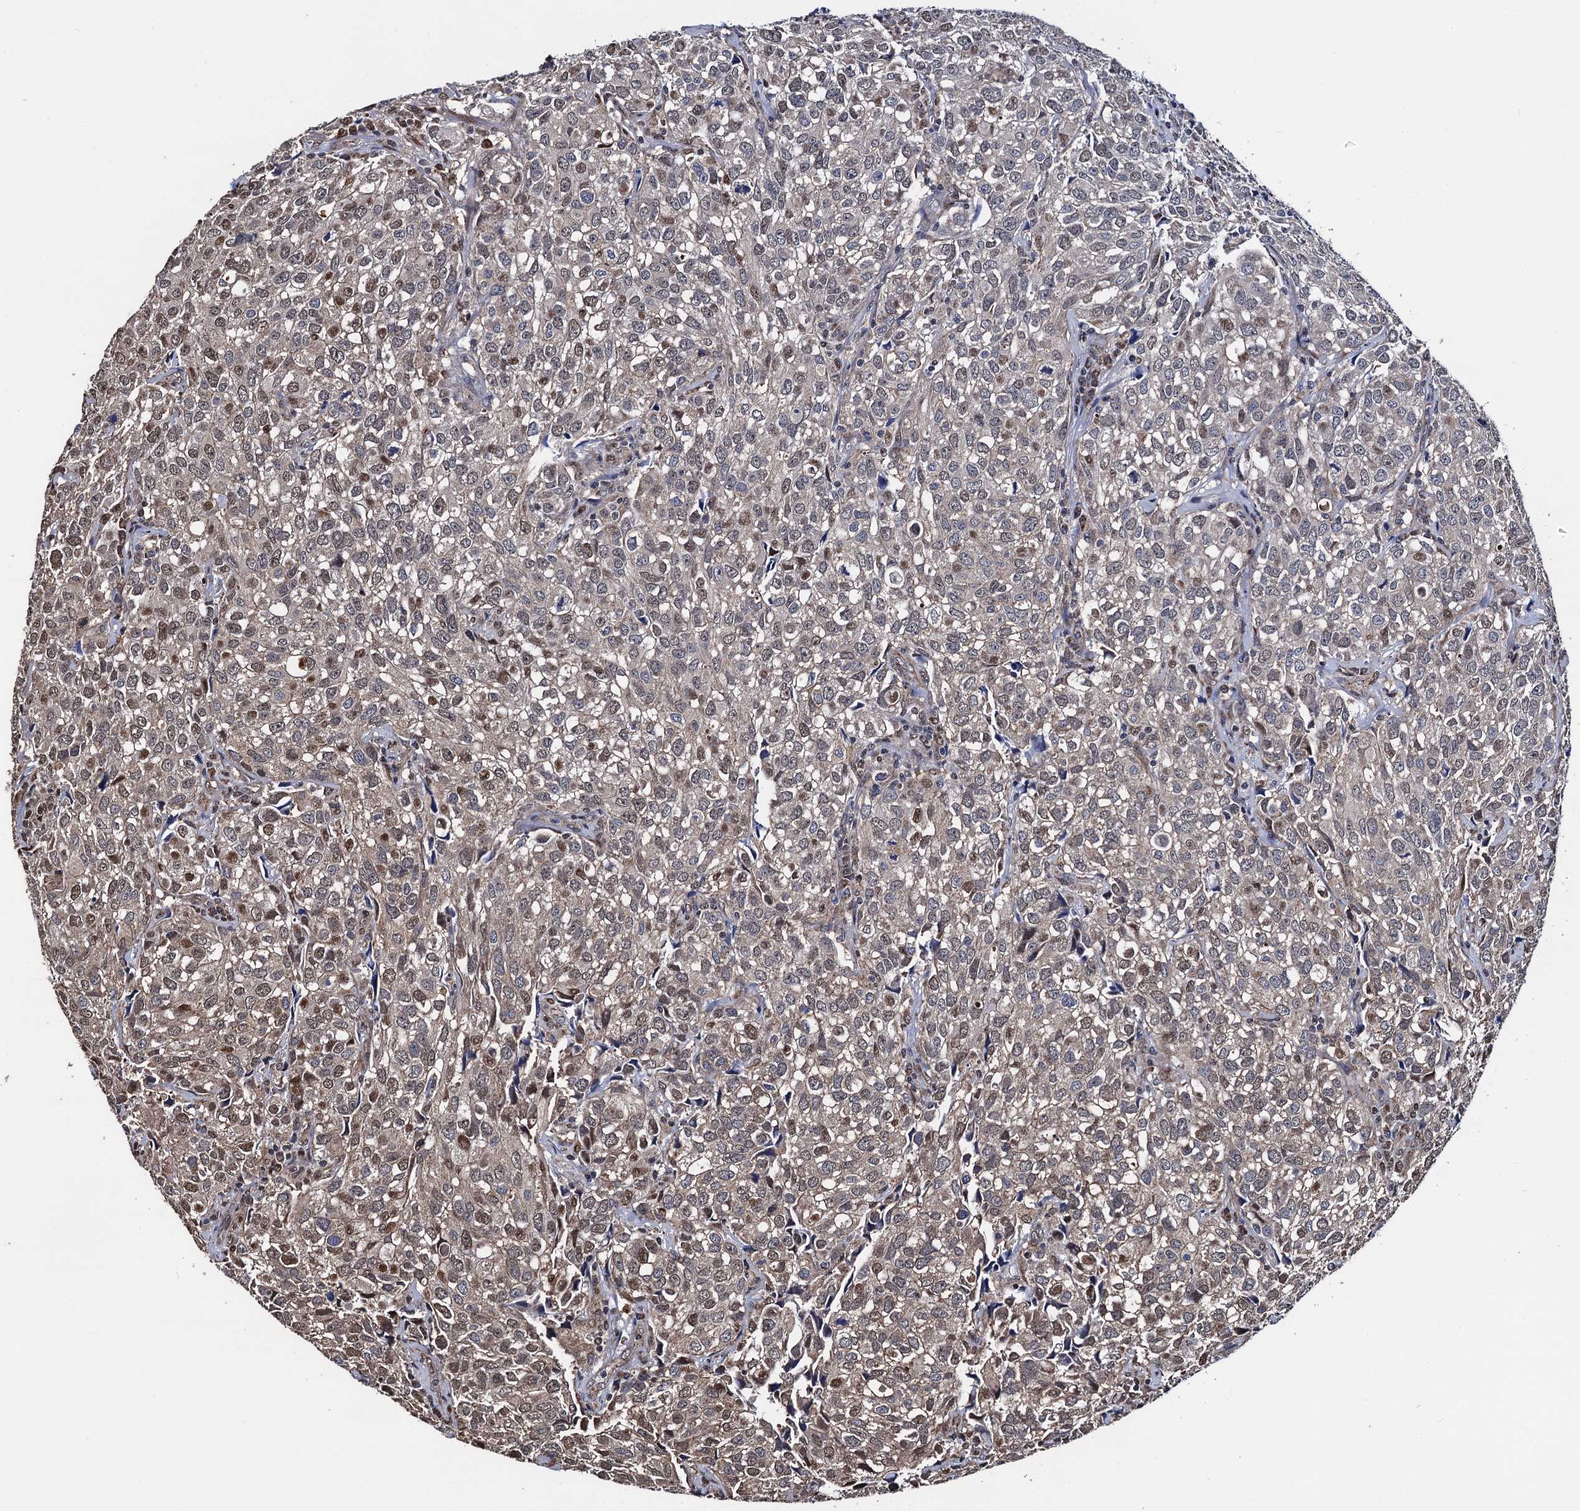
{"staining": {"intensity": "weak", "quantity": "25%-75%", "location": "cytoplasmic/membranous,nuclear"}, "tissue": "urothelial cancer", "cell_type": "Tumor cells", "image_type": "cancer", "snomed": [{"axis": "morphology", "description": "Urothelial carcinoma, High grade"}, {"axis": "topography", "description": "Urinary bladder"}], "caption": "High-power microscopy captured an immunohistochemistry (IHC) image of urothelial carcinoma (high-grade), revealing weak cytoplasmic/membranous and nuclear staining in about 25%-75% of tumor cells. (DAB (3,3'-diaminobenzidine) = brown stain, brightfield microscopy at high magnification).", "gene": "PTCD3", "patient": {"sex": "female", "age": 75}}